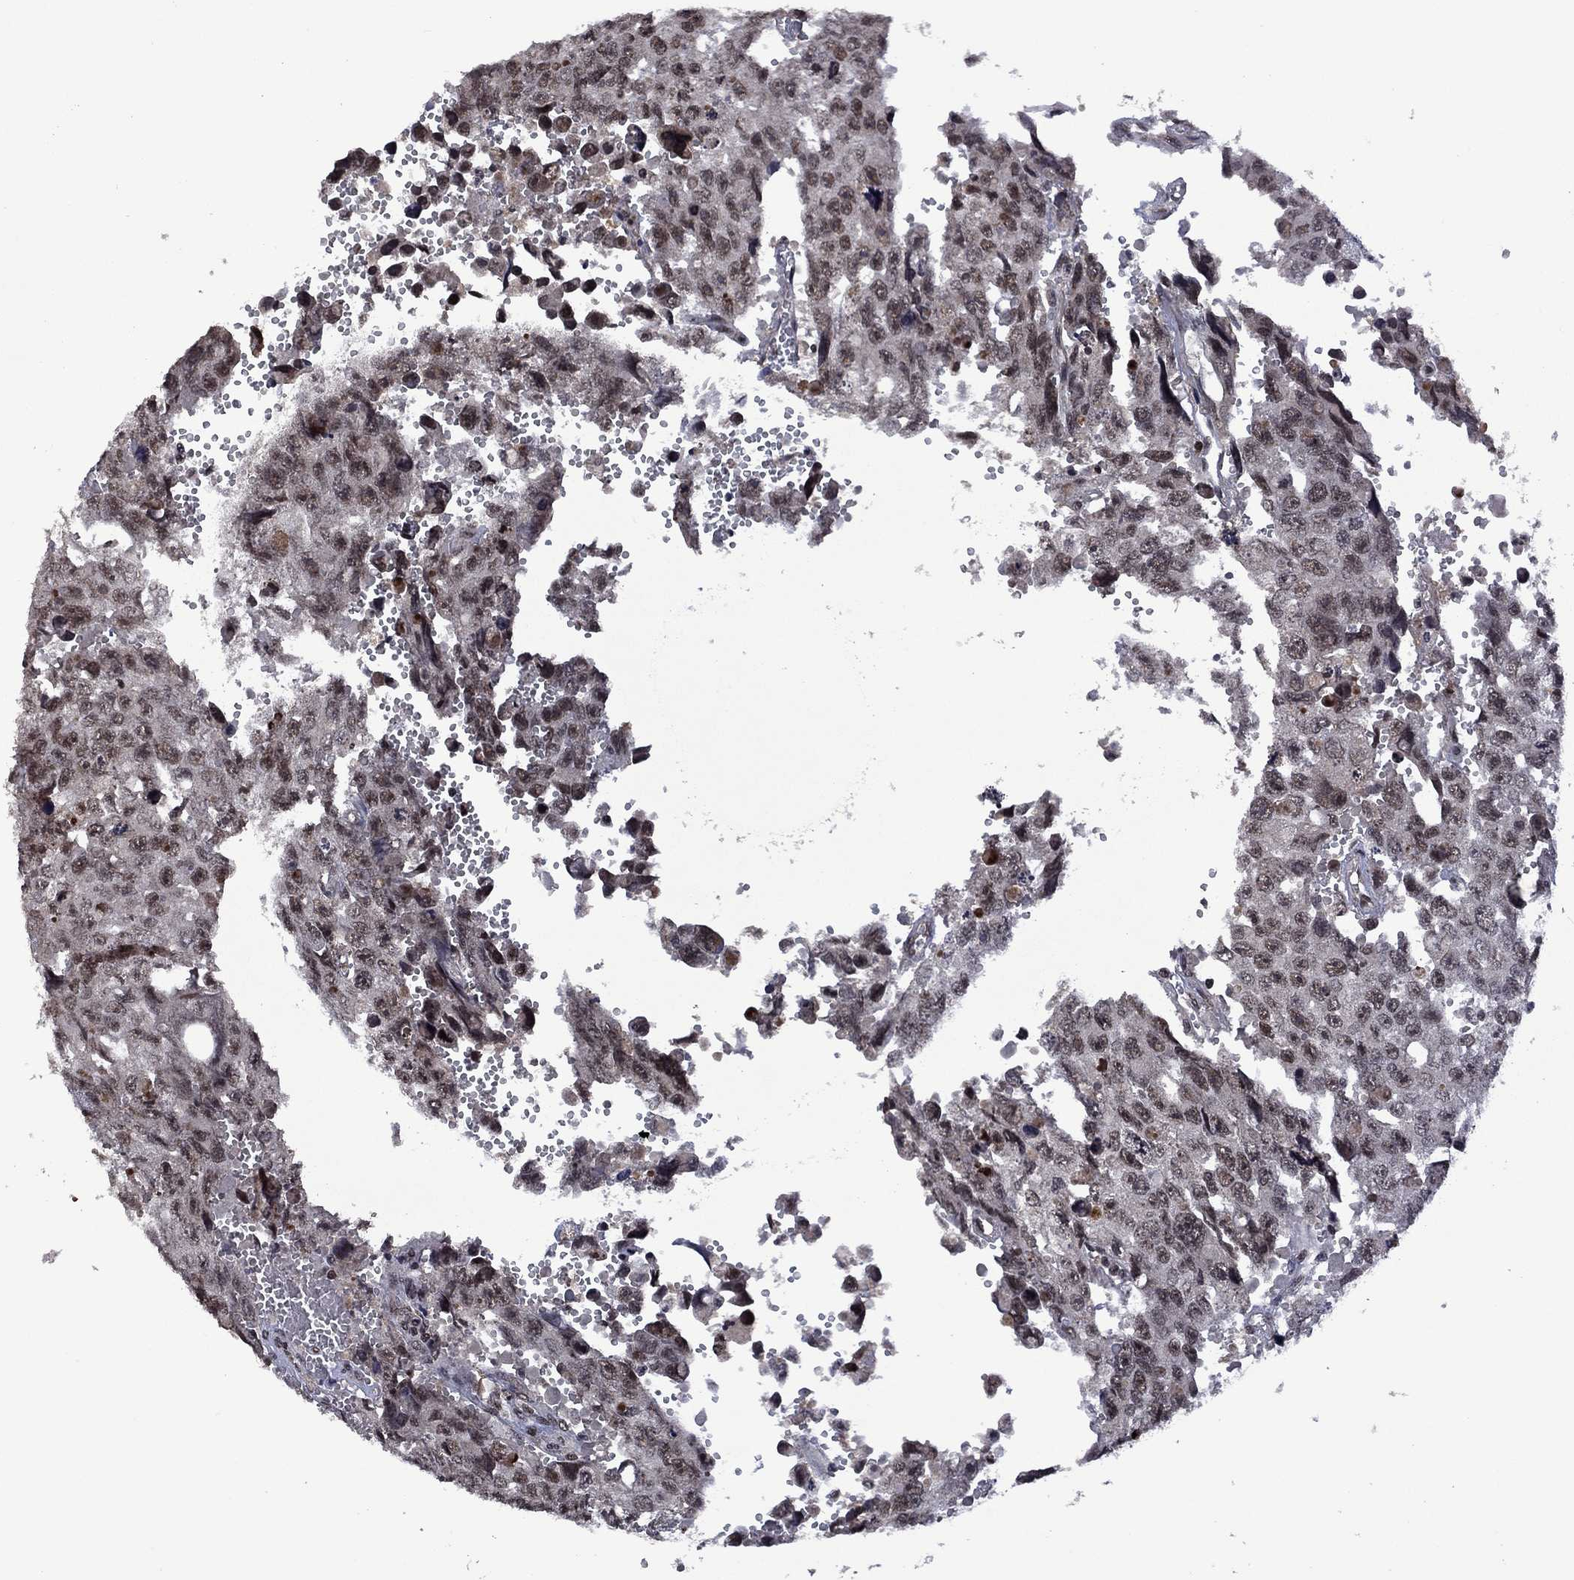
{"staining": {"intensity": "moderate", "quantity": "<25%", "location": "nuclear"}, "tissue": "testis cancer", "cell_type": "Tumor cells", "image_type": "cancer", "snomed": [{"axis": "morphology", "description": "Seminoma, NOS"}, {"axis": "topography", "description": "Testis"}], "caption": "The photomicrograph reveals staining of testis cancer, revealing moderate nuclear protein positivity (brown color) within tumor cells.", "gene": "FBL", "patient": {"sex": "male", "age": 26}}